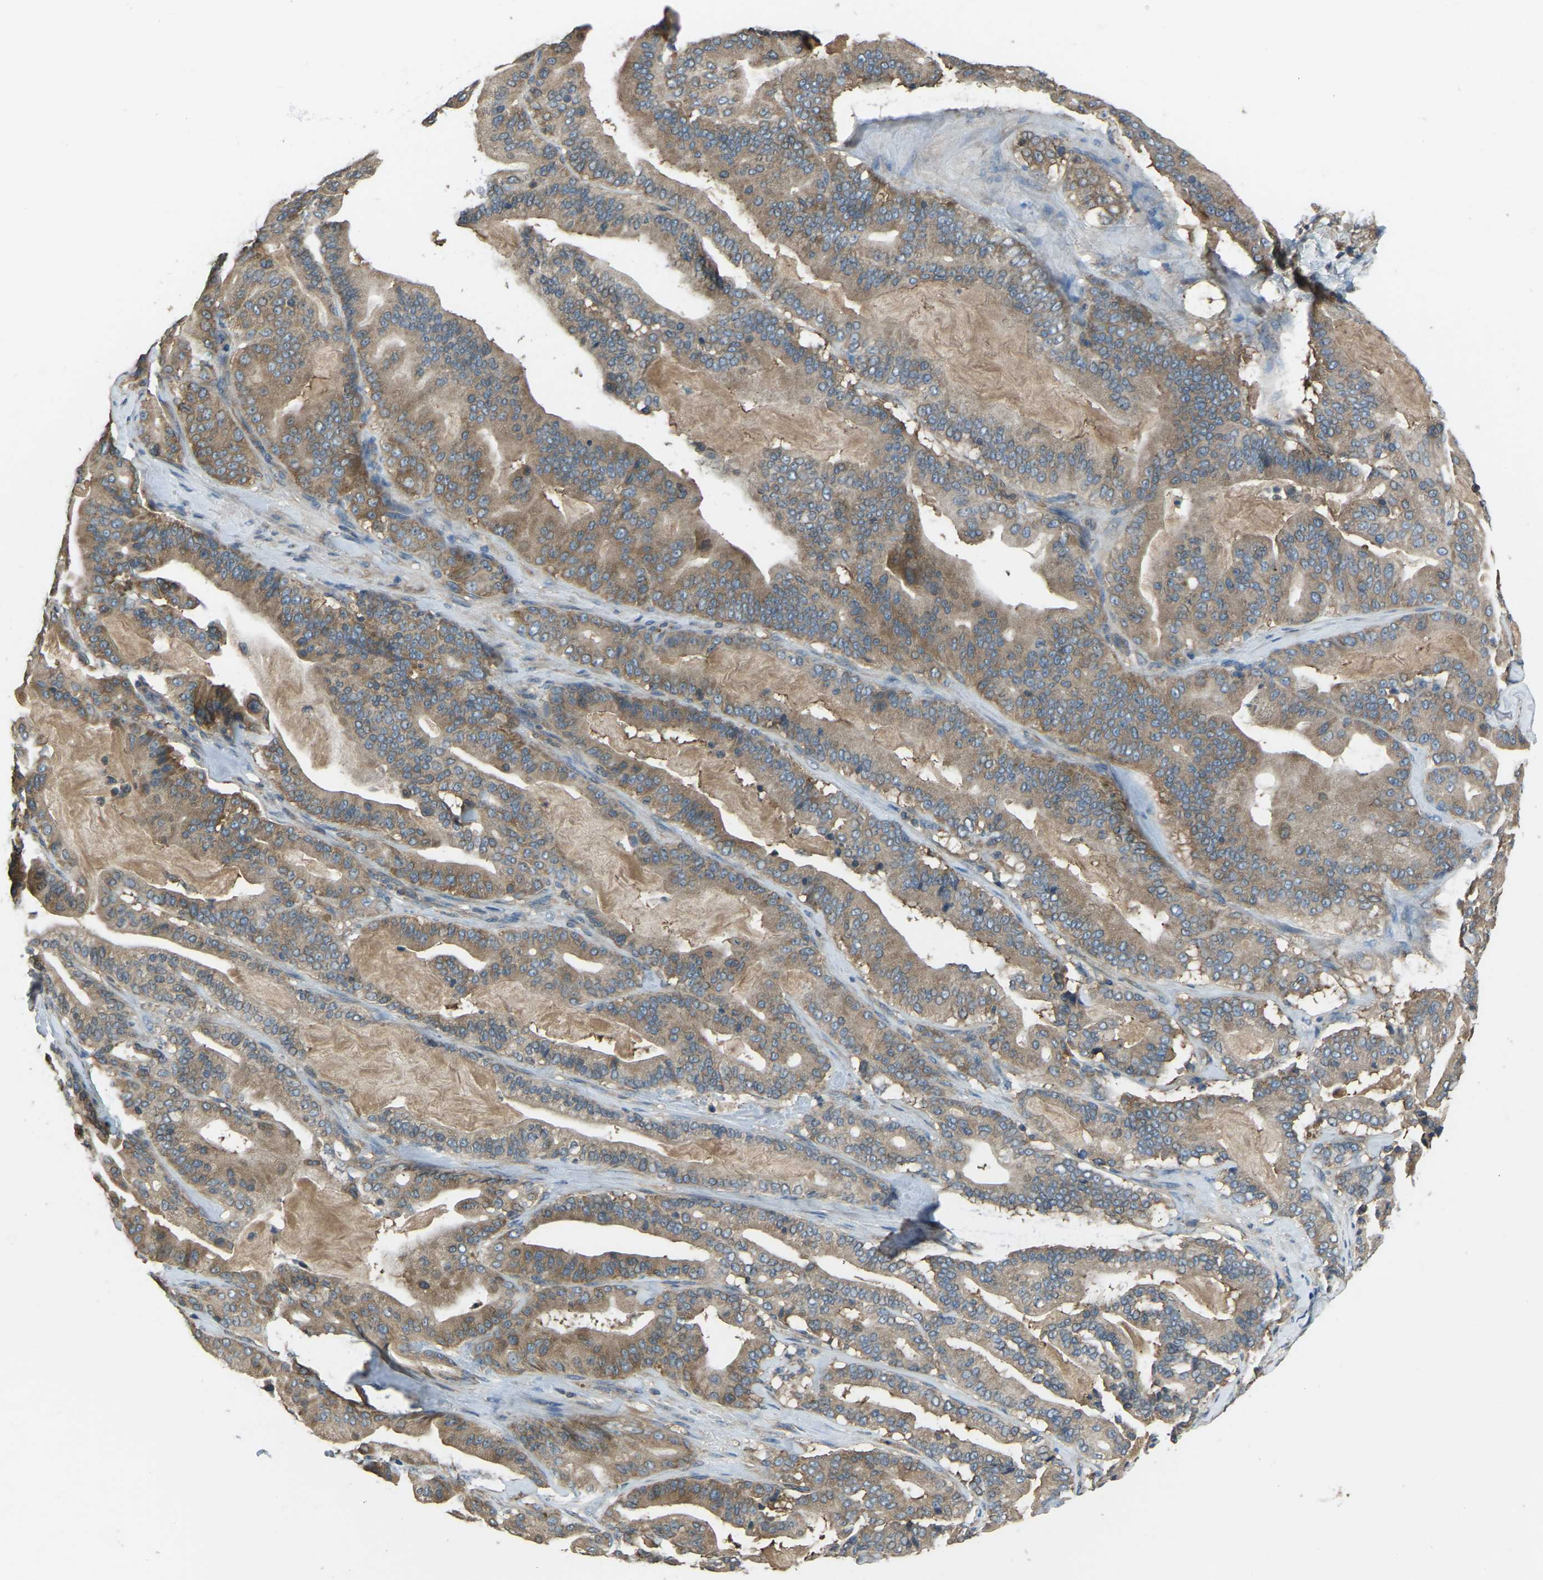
{"staining": {"intensity": "moderate", "quantity": ">75%", "location": "cytoplasmic/membranous"}, "tissue": "pancreatic cancer", "cell_type": "Tumor cells", "image_type": "cancer", "snomed": [{"axis": "morphology", "description": "Adenocarcinoma, NOS"}, {"axis": "topography", "description": "Pancreas"}], "caption": "The immunohistochemical stain labels moderate cytoplasmic/membranous staining in tumor cells of pancreatic cancer tissue.", "gene": "AIMP1", "patient": {"sex": "male", "age": 63}}